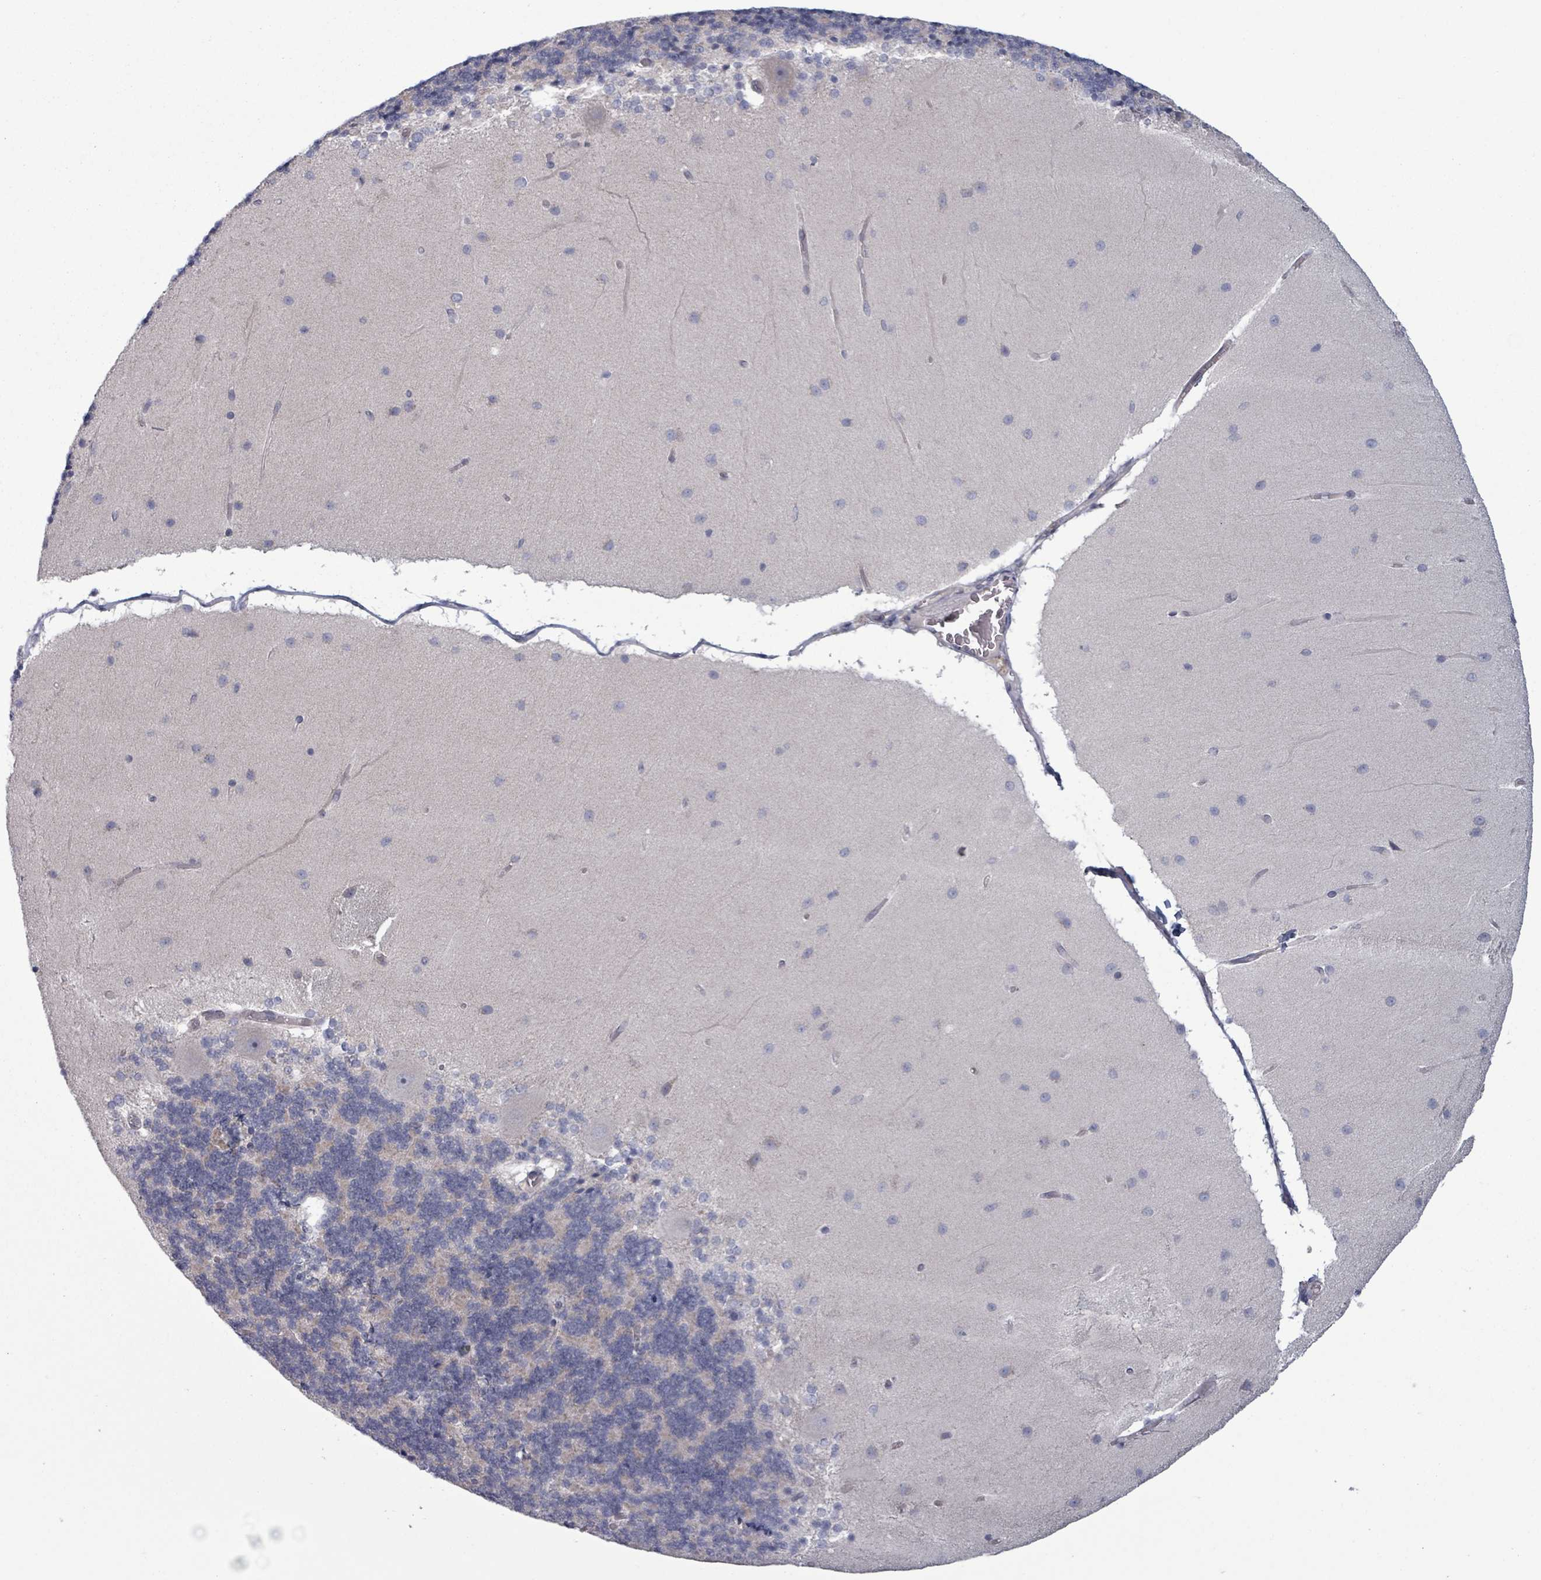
{"staining": {"intensity": "negative", "quantity": "none", "location": "none"}, "tissue": "cerebellum", "cell_type": "Cells in granular layer", "image_type": "normal", "snomed": [{"axis": "morphology", "description": "Normal tissue, NOS"}, {"axis": "topography", "description": "Cerebellum"}], "caption": "This image is of unremarkable cerebellum stained with immunohistochemistry to label a protein in brown with the nuclei are counter-stained blue. There is no staining in cells in granular layer. (DAB IHC, high magnification).", "gene": "FKBP1A", "patient": {"sex": "female", "age": 54}}